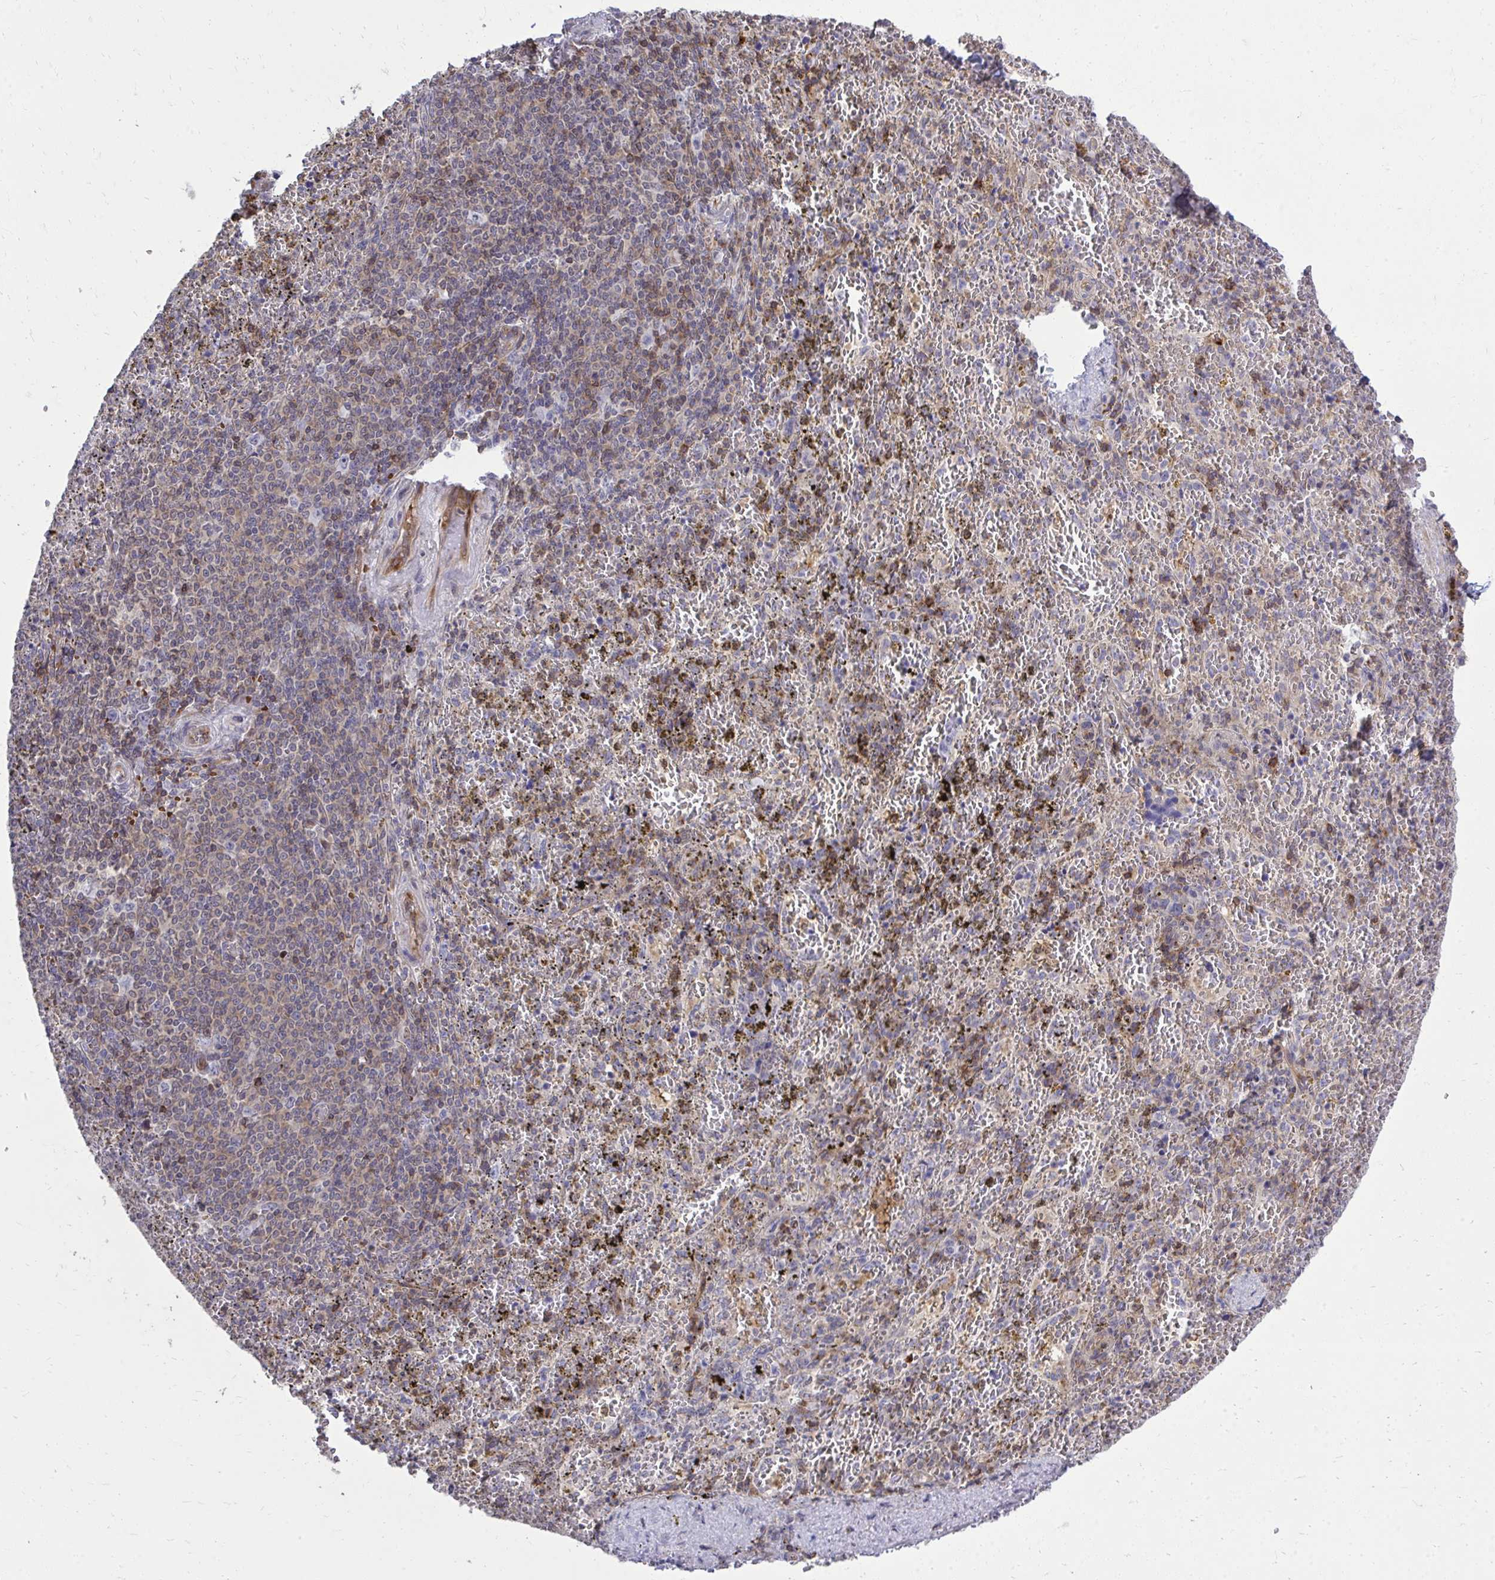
{"staining": {"intensity": "moderate", "quantity": "25%-75%", "location": "cytoplasmic/membranous"}, "tissue": "spleen", "cell_type": "Cells in red pulp", "image_type": "normal", "snomed": [{"axis": "morphology", "description": "Normal tissue, NOS"}, {"axis": "topography", "description": "Spleen"}], "caption": "IHC (DAB (3,3'-diaminobenzidine)) staining of benign spleen reveals moderate cytoplasmic/membranous protein positivity in approximately 25%-75% of cells in red pulp. The protein is stained brown, and the nuclei are stained in blue (DAB (3,3'-diaminobenzidine) IHC with brightfield microscopy, high magnification).", "gene": "FOXN3", "patient": {"sex": "female", "age": 50}}